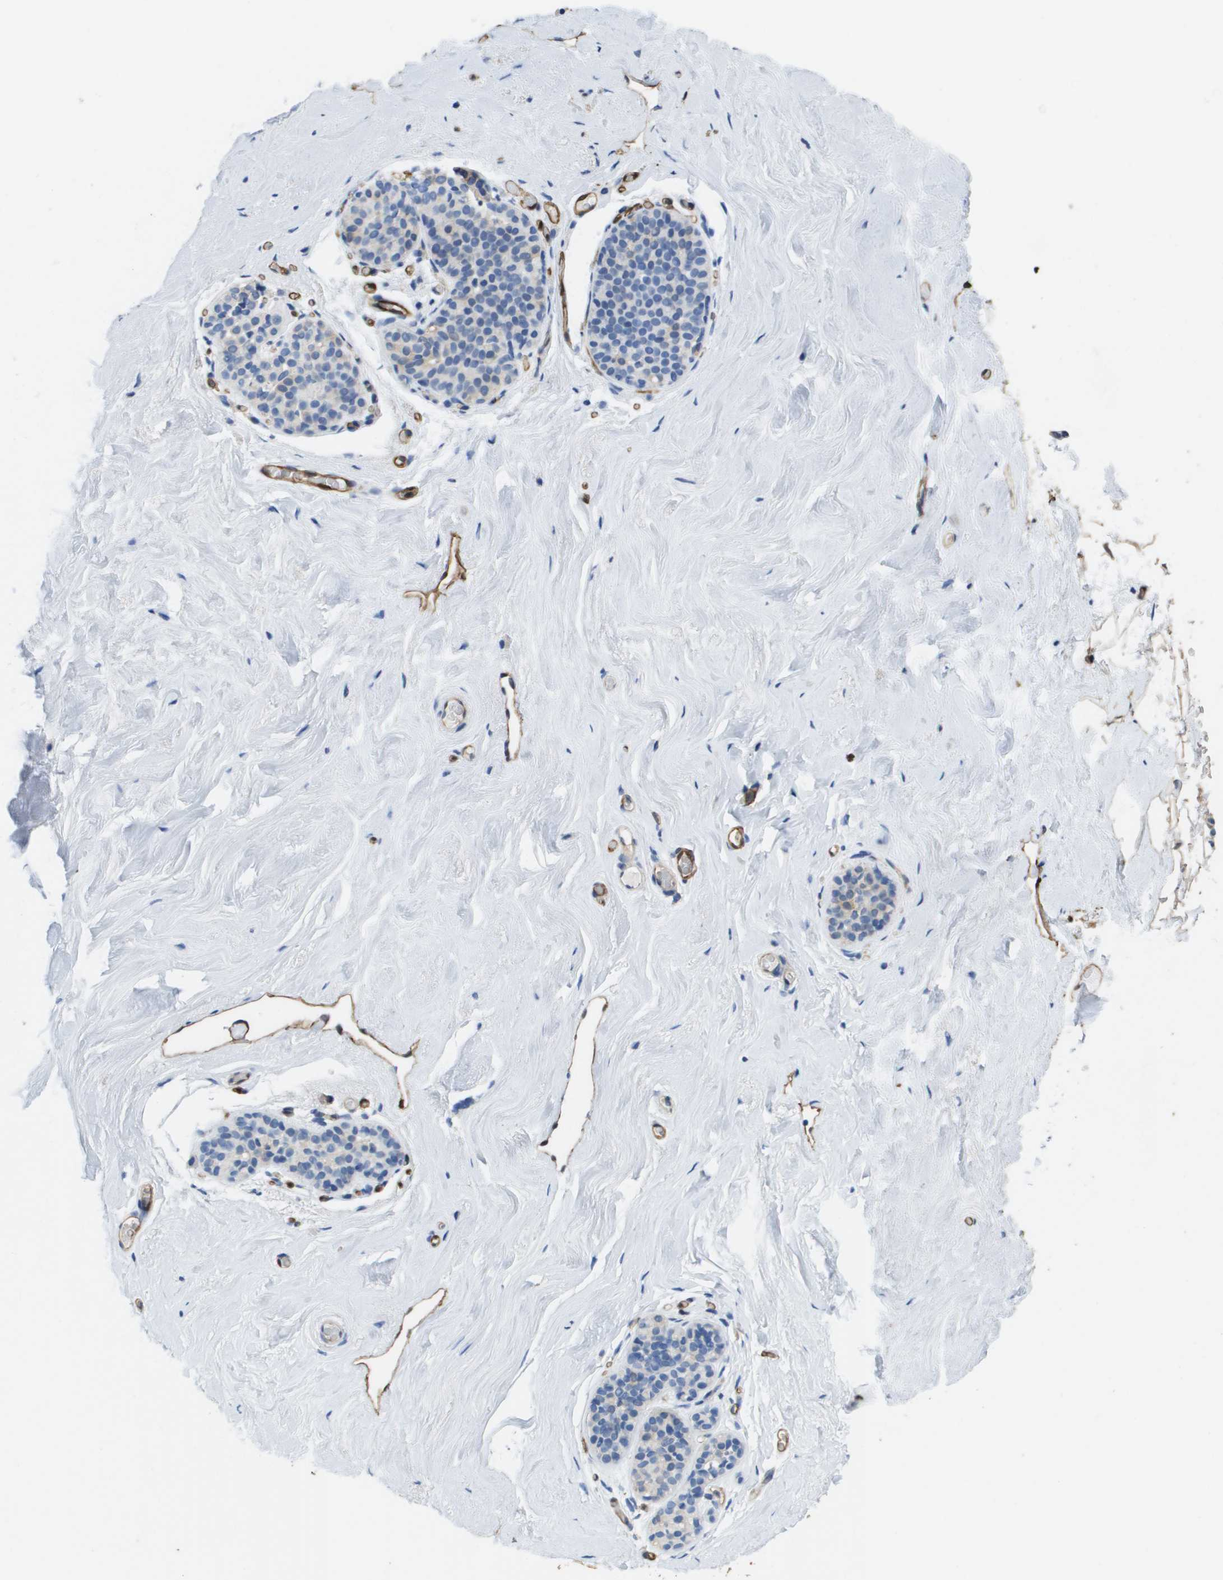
{"staining": {"intensity": "negative", "quantity": "none", "location": "none"}, "tissue": "breast", "cell_type": "Adipocytes", "image_type": "normal", "snomed": [{"axis": "morphology", "description": "Normal tissue, NOS"}, {"axis": "topography", "description": "Breast"}], "caption": "A micrograph of breast stained for a protein demonstrates no brown staining in adipocytes.", "gene": "FABP5", "patient": {"sex": "female", "age": 75}}